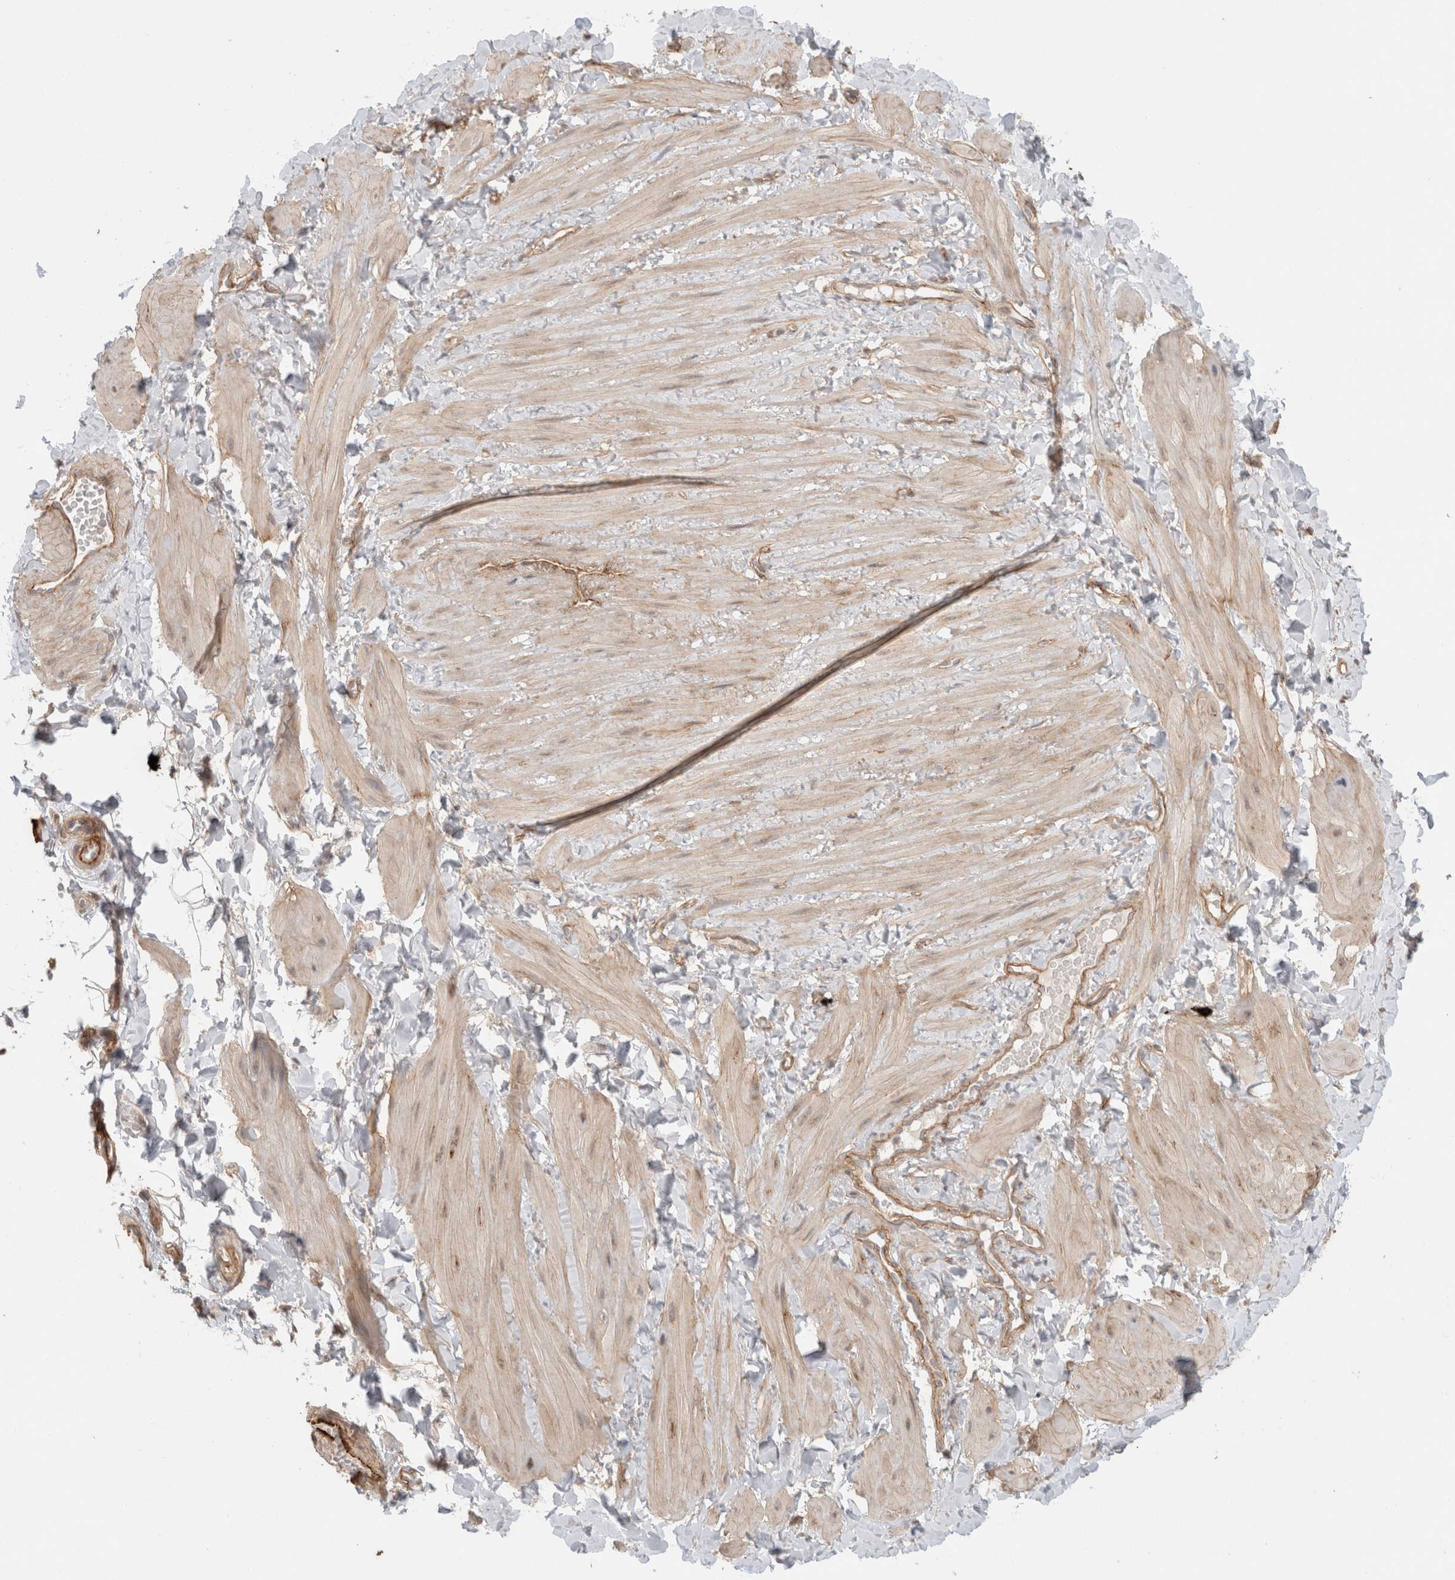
{"staining": {"intensity": "weak", "quantity": ">75%", "location": "cytoplasmic/membranous"}, "tissue": "adipose tissue", "cell_type": "Adipocytes", "image_type": "normal", "snomed": [{"axis": "morphology", "description": "Normal tissue, NOS"}, {"axis": "topography", "description": "Adipose tissue"}, {"axis": "topography", "description": "Vascular tissue"}, {"axis": "topography", "description": "Peripheral nerve tissue"}], "caption": "A high-resolution micrograph shows immunohistochemistry staining of normal adipose tissue, which shows weak cytoplasmic/membranous expression in about >75% of adipocytes.", "gene": "HSPG2", "patient": {"sex": "male", "age": 25}}